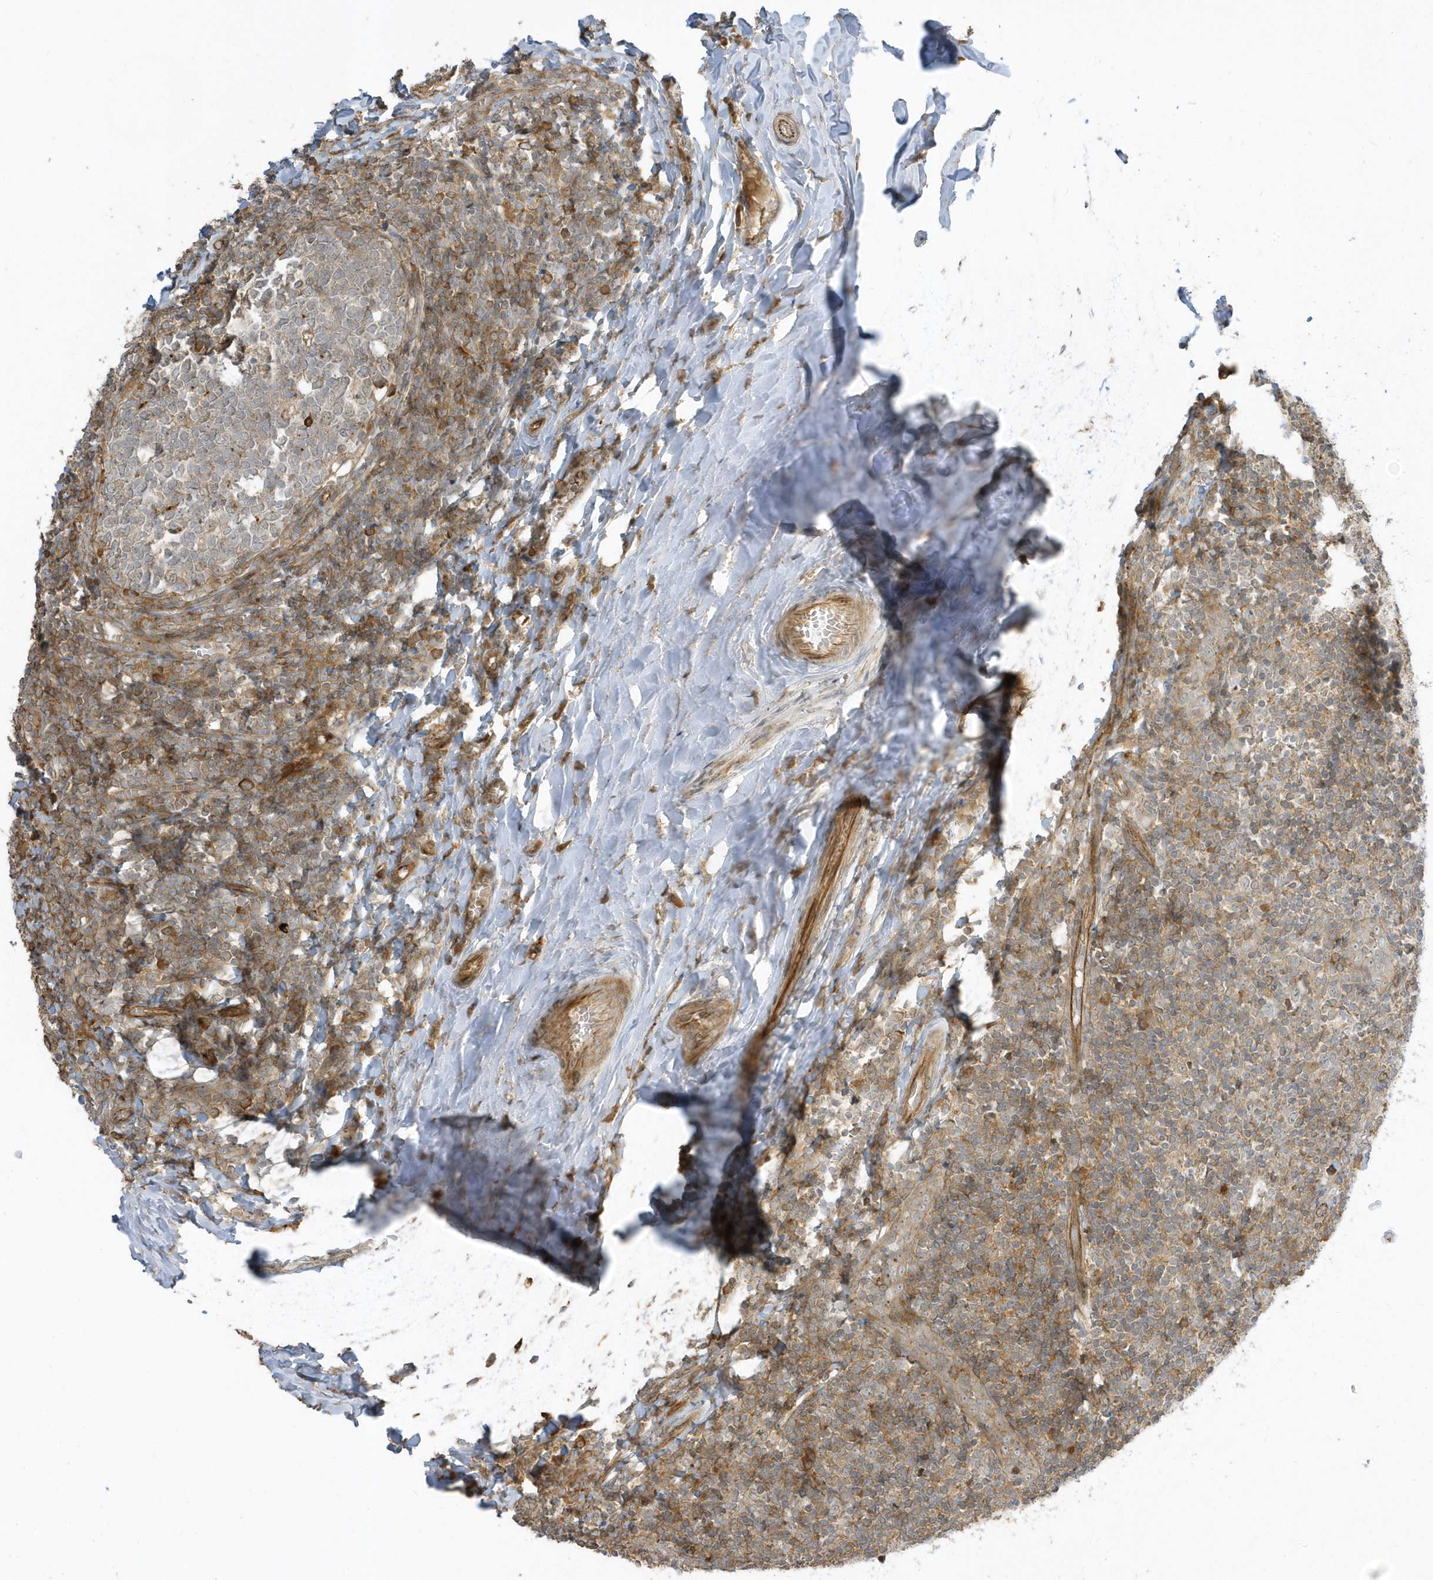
{"staining": {"intensity": "weak", "quantity": "25%-75%", "location": "cytoplasmic/membranous"}, "tissue": "tonsil", "cell_type": "Germinal center cells", "image_type": "normal", "snomed": [{"axis": "morphology", "description": "Normal tissue, NOS"}, {"axis": "topography", "description": "Tonsil"}], "caption": "The image demonstrates a brown stain indicating the presence of a protein in the cytoplasmic/membranous of germinal center cells in tonsil.", "gene": "ZBTB8A", "patient": {"sex": "female", "age": 19}}